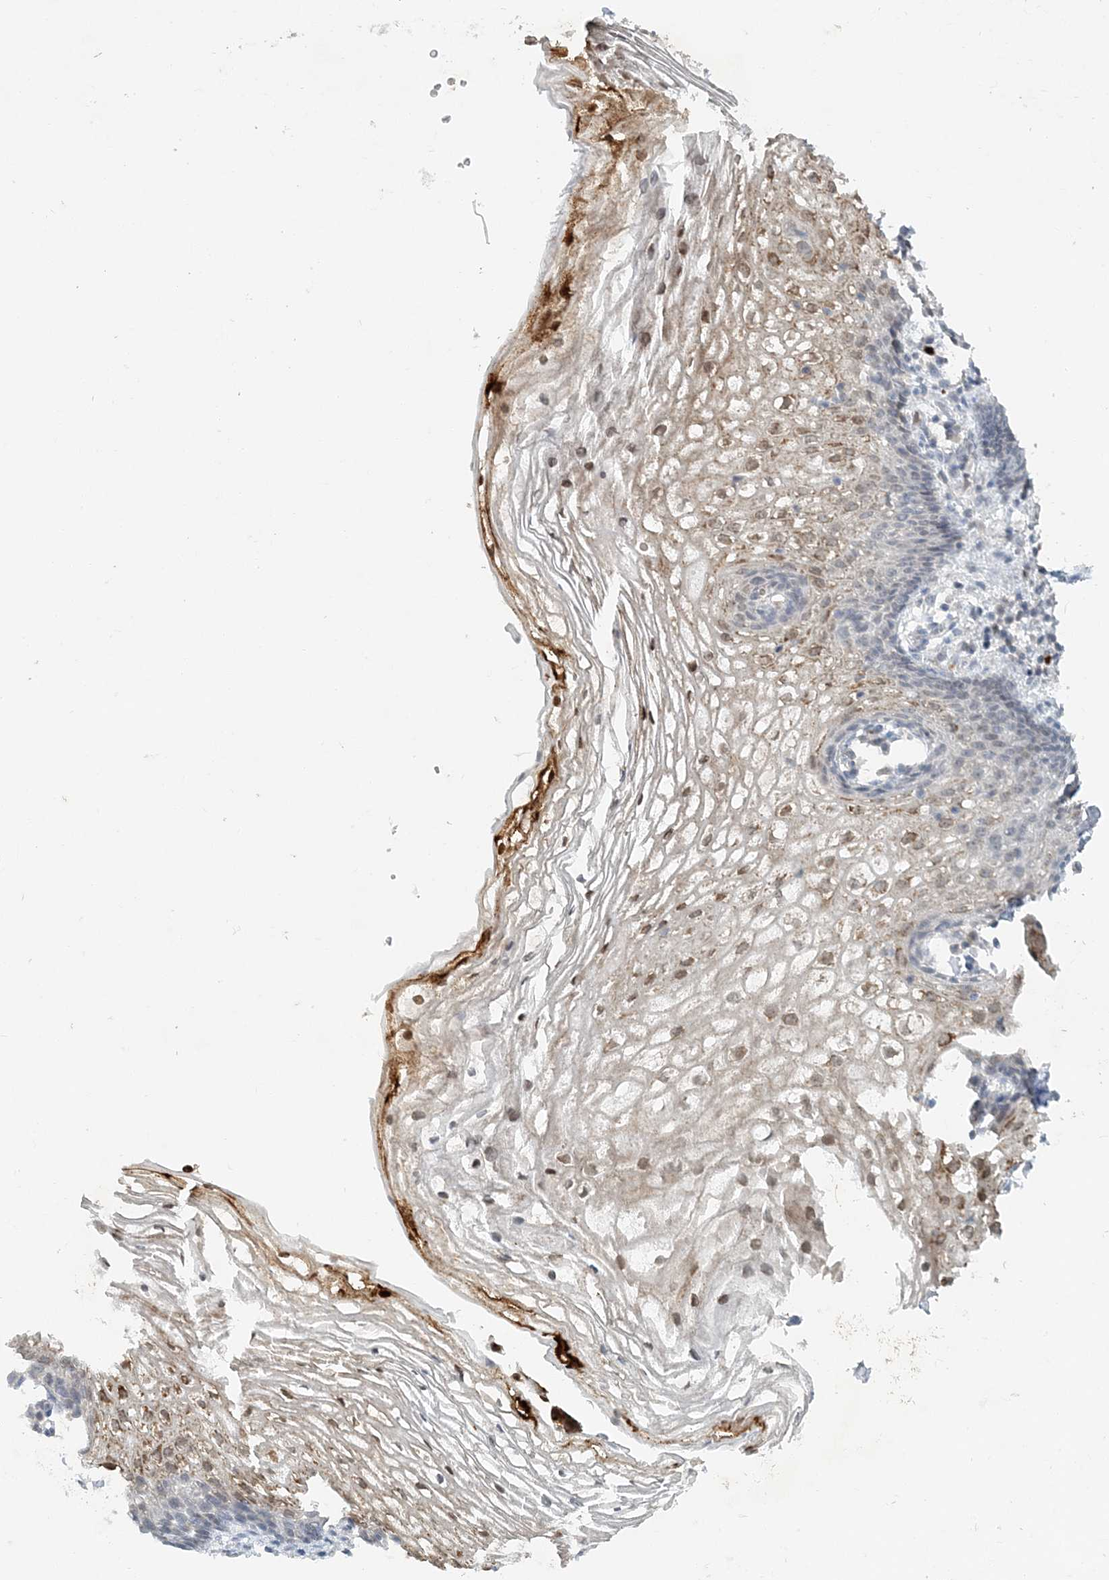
{"staining": {"intensity": "weak", "quantity": "25%-75%", "location": "nuclear"}, "tissue": "vagina", "cell_type": "Squamous epithelial cells", "image_type": "normal", "snomed": [{"axis": "morphology", "description": "Normal tissue, NOS"}, {"axis": "topography", "description": "Vagina"}], "caption": "High-magnification brightfield microscopy of normal vagina stained with DAB (3,3'-diaminobenzidine) (brown) and counterstained with hematoxylin (blue). squamous epithelial cells exhibit weak nuclear expression is present in approximately25%-75% of cells.", "gene": "NUP54", "patient": {"sex": "female", "age": 60}}